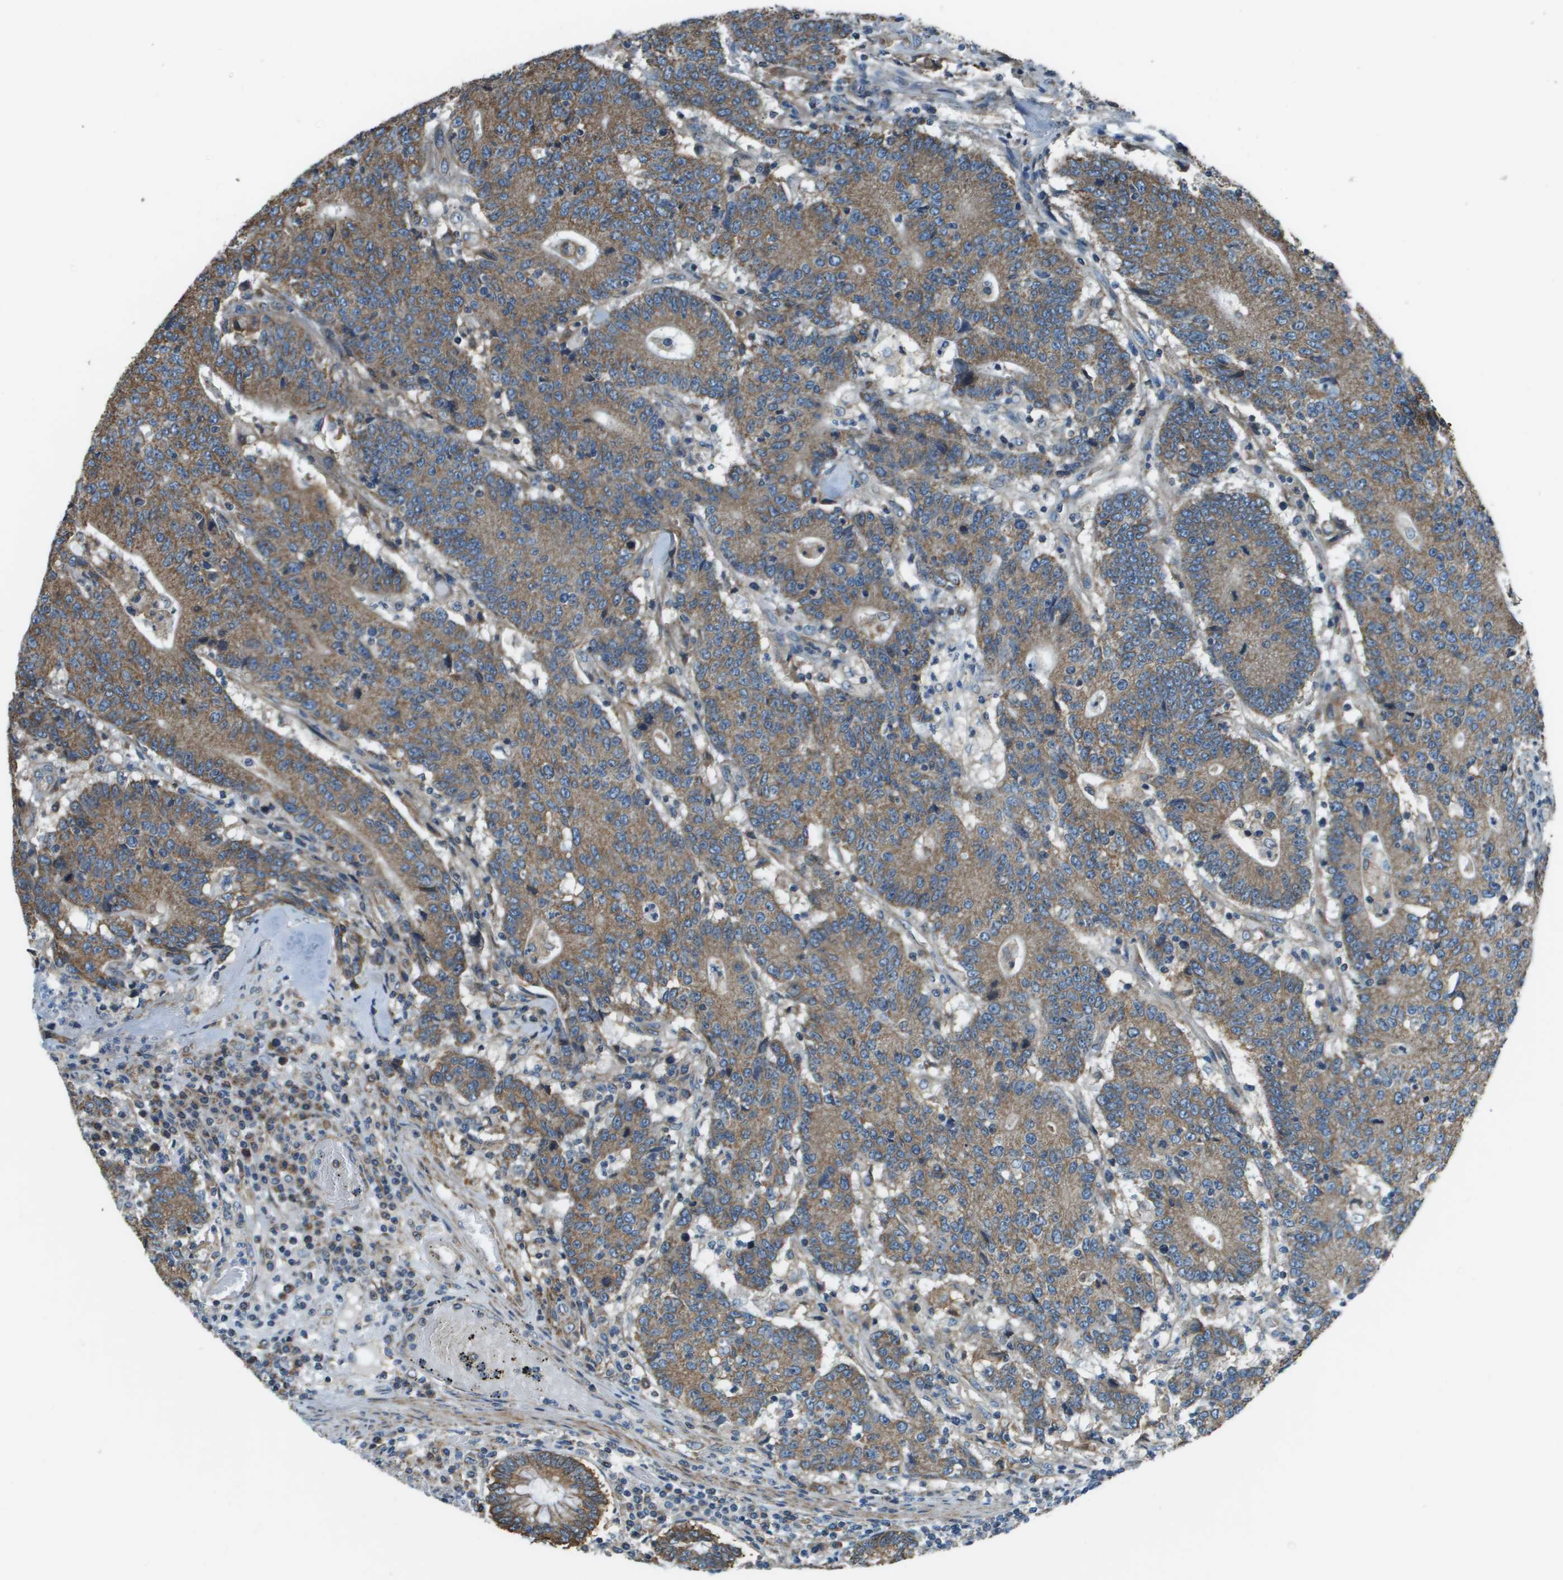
{"staining": {"intensity": "moderate", "quantity": ">75%", "location": "cytoplasmic/membranous"}, "tissue": "colorectal cancer", "cell_type": "Tumor cells", "image_type": "cancer", "snomed": [{"axis": "morphology", "description": "Normal tissue, NOS"}, {"axis": "morphology", "description": "Adenocarcinoma, NOS"}, {"axis": "topography", "description": "Colon"}], "caption": "Brown immunohistochemical staining in human colorectal cancer (adenocarcinoma) shows moderate cytoplasmic/membranous staining in about >75% of tumor cells. The protein of interest is shown in brown color, while the nuclei are stained blue.", "gene": "TMEM51", "patient": {"sex": "female", "age": 75}}